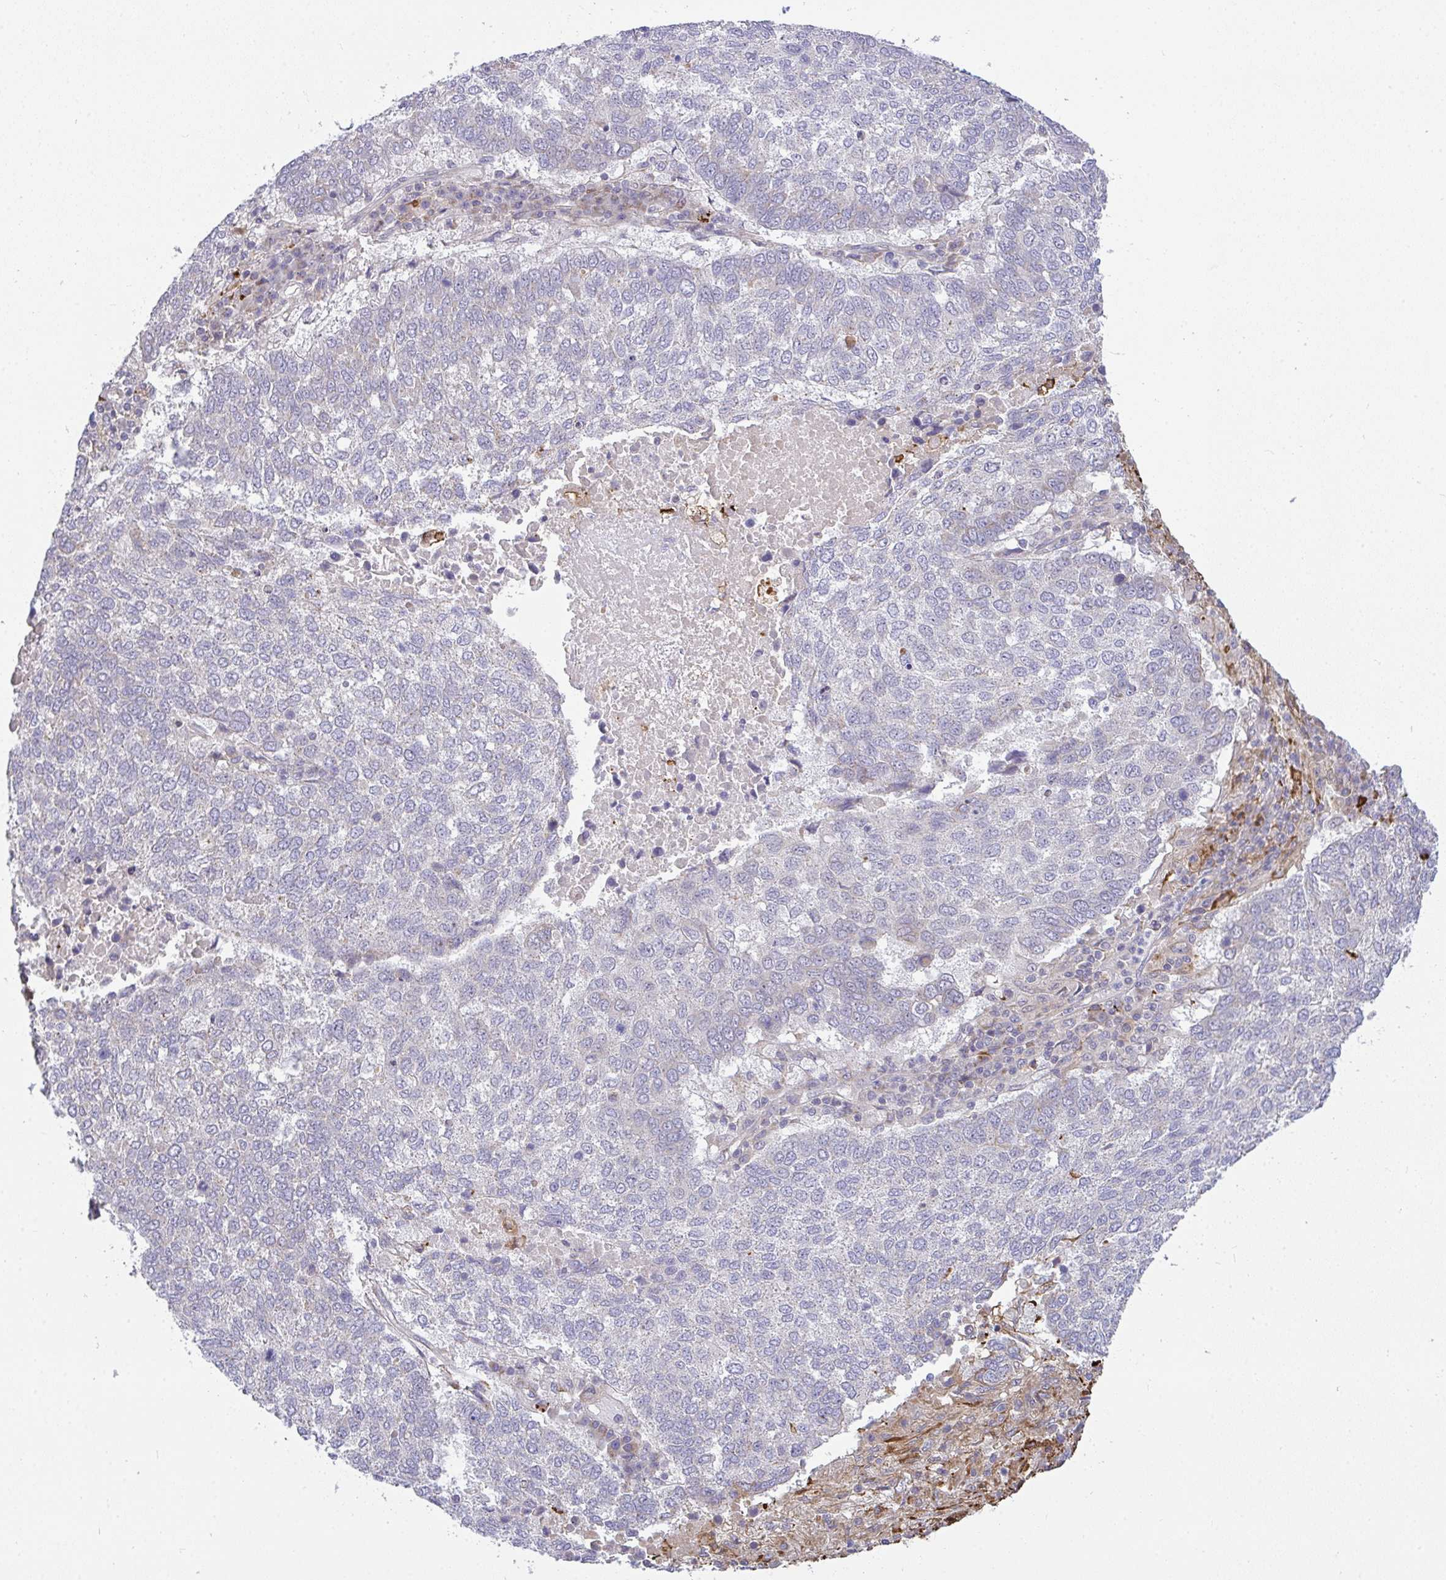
{"staining": {"intensity": "negative", "quantity": "none", "location": "none"}, "tissue": "lung cancer", "cell_type": "Tumor cells", "image_type": "cancer", "snomed": [{"axis": "morphology", "description": "Squamous cell carcinoma, NOS"}, {"axis": "topography", "description": "Lung"}], "caption": "Immunohistochemistry photomicrograph of human lung cancer (squamous cell carcinoma) stained for a protein (brown), which displays no staining in tumor cells.", "gene": "SRRM4", "patient": {"sex": "male", "age": 73}}